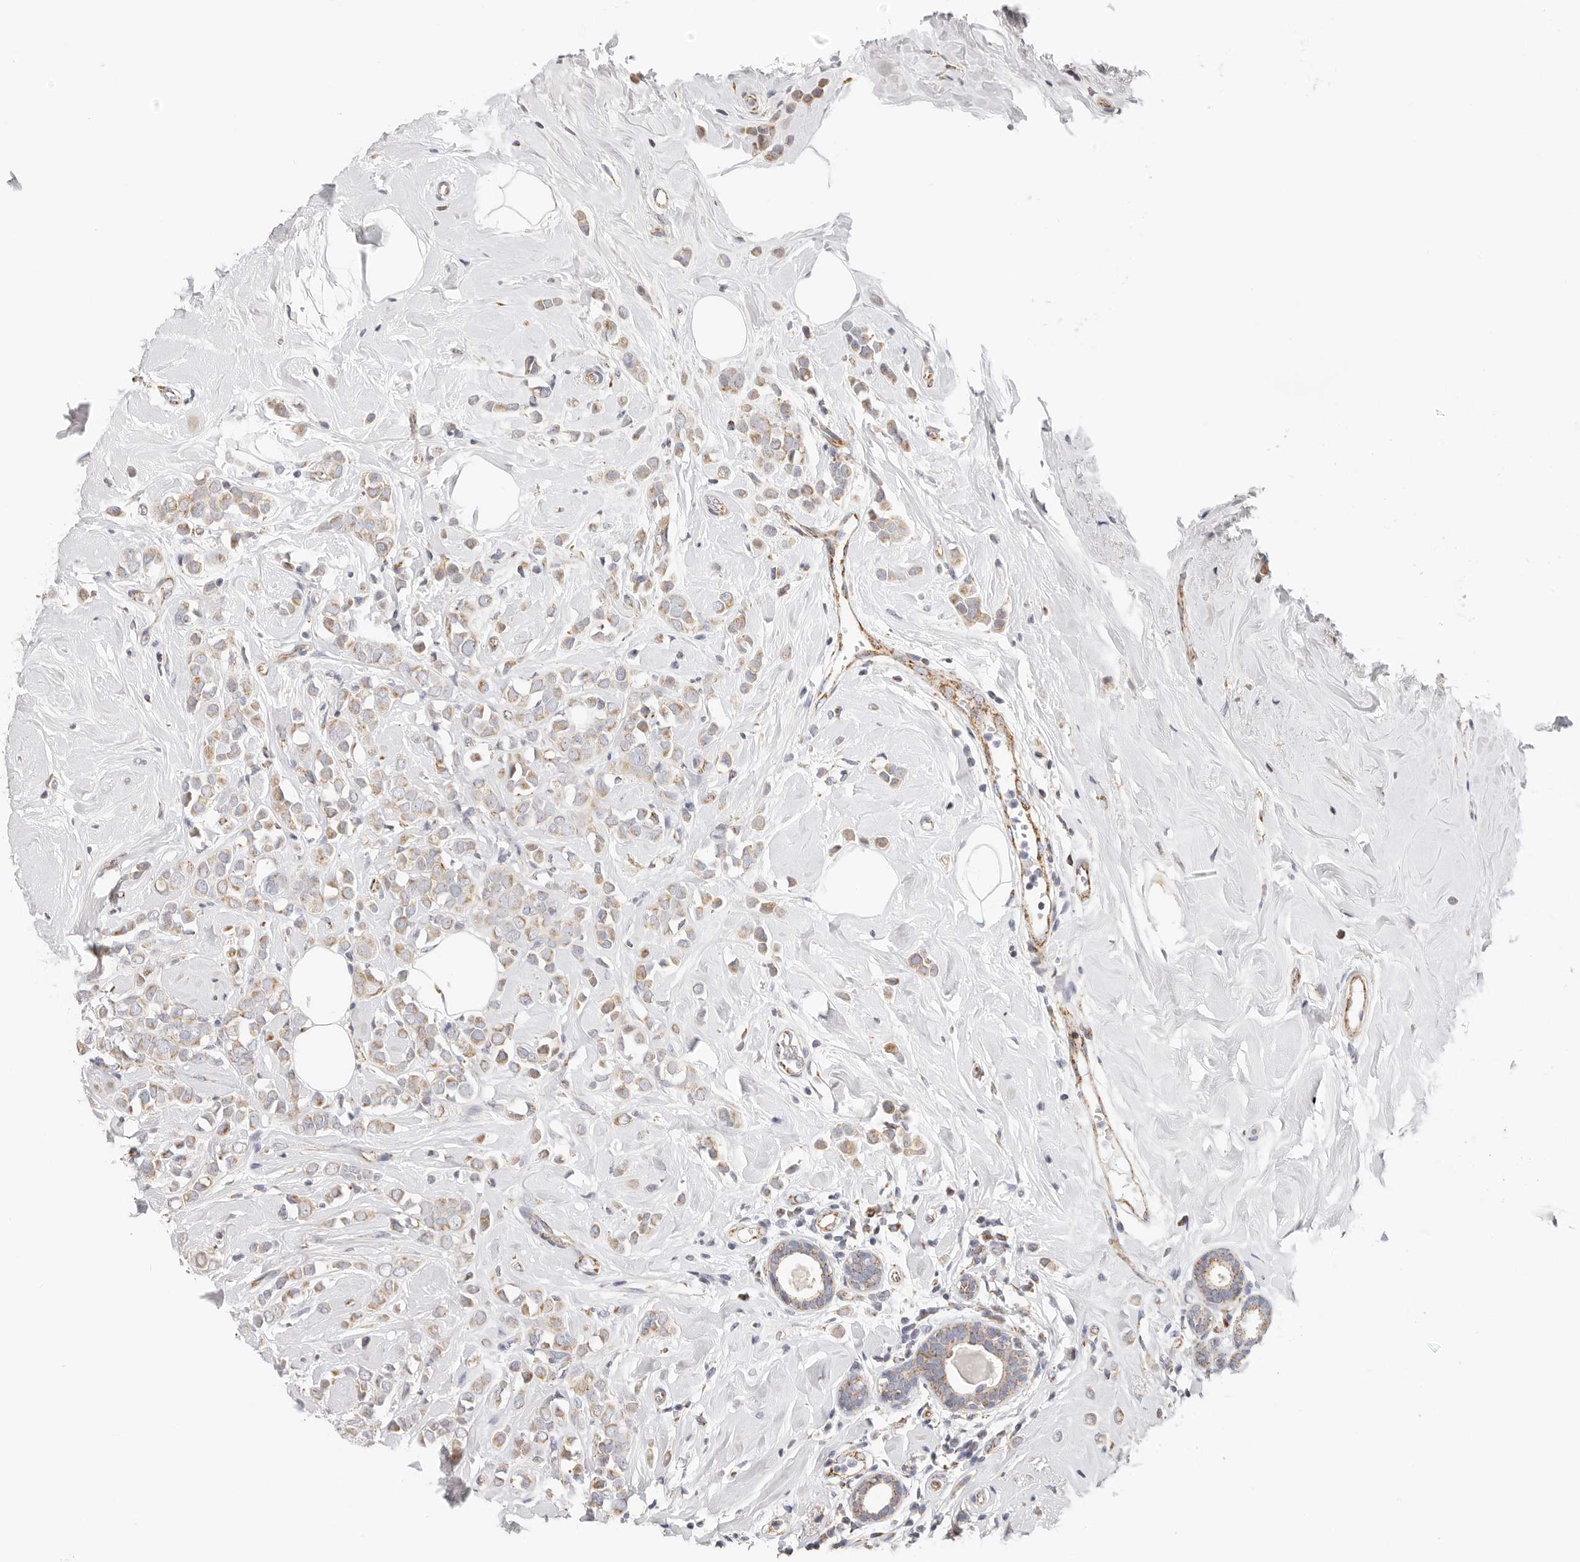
{"staining": {"intensity": "weak", "quantity": "25%-75%", "location": "cytoplasmic/membranous"}, "tissue": "breast cancer", "cell_type": "Tumor cells", "image_type": "cancer", "snomed": [{"axis": "morphology", "description": "Lobular carcinoma"}, {"axis": "topography", "description": "Breast"}], "caption": "Protein expression by IHC exhibits weak cytoplasmic/membranous staining in about 25%-75% of tumor cells in breast cancer (lobular carcinoma). (brown staining indicates protein expression, while blue staining denotes nuclei).", "gene": "AFDN", "patient": {"sex": "female", "age": 47}}